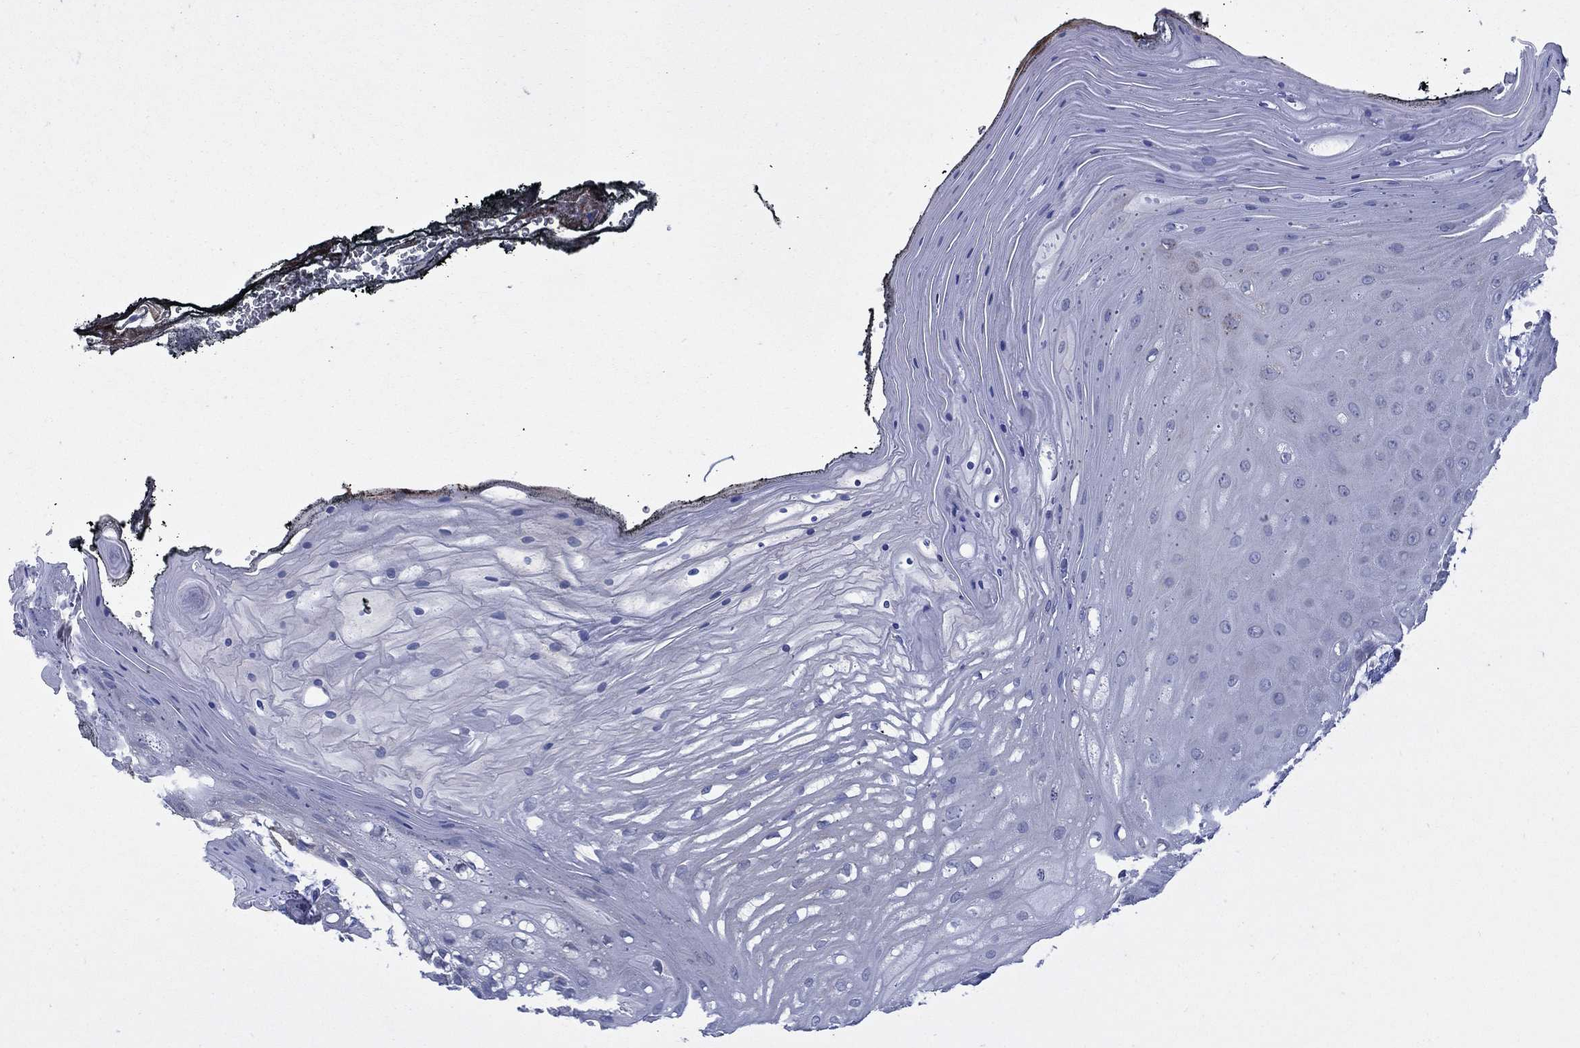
{"staining": {"intensity": "negative", "quantity": "none", "location": "none"}, "tissue": "oral mucosa", "cell_type": "Squamous epithelial cells", "image_type": "normal", "snomed": [{"axis": "morphology", "description": "Normal tissue, NOS"}, {"axis": "morphology", "description": "Squamous cell carcinoma, NOS"}, {"axis": "topography", "description": "Oral tissue"}, {"axis": "topography", "description": "Head-Neck"}], "caption": "The photomicrograph demonstrates no significant expression in squamous epithelial cells of oral mucosa. (Brightfield microscopy of DAB IHC at high magnification).", "gene": "HPS5", "patient": {"sex": "male", "age": 65}}